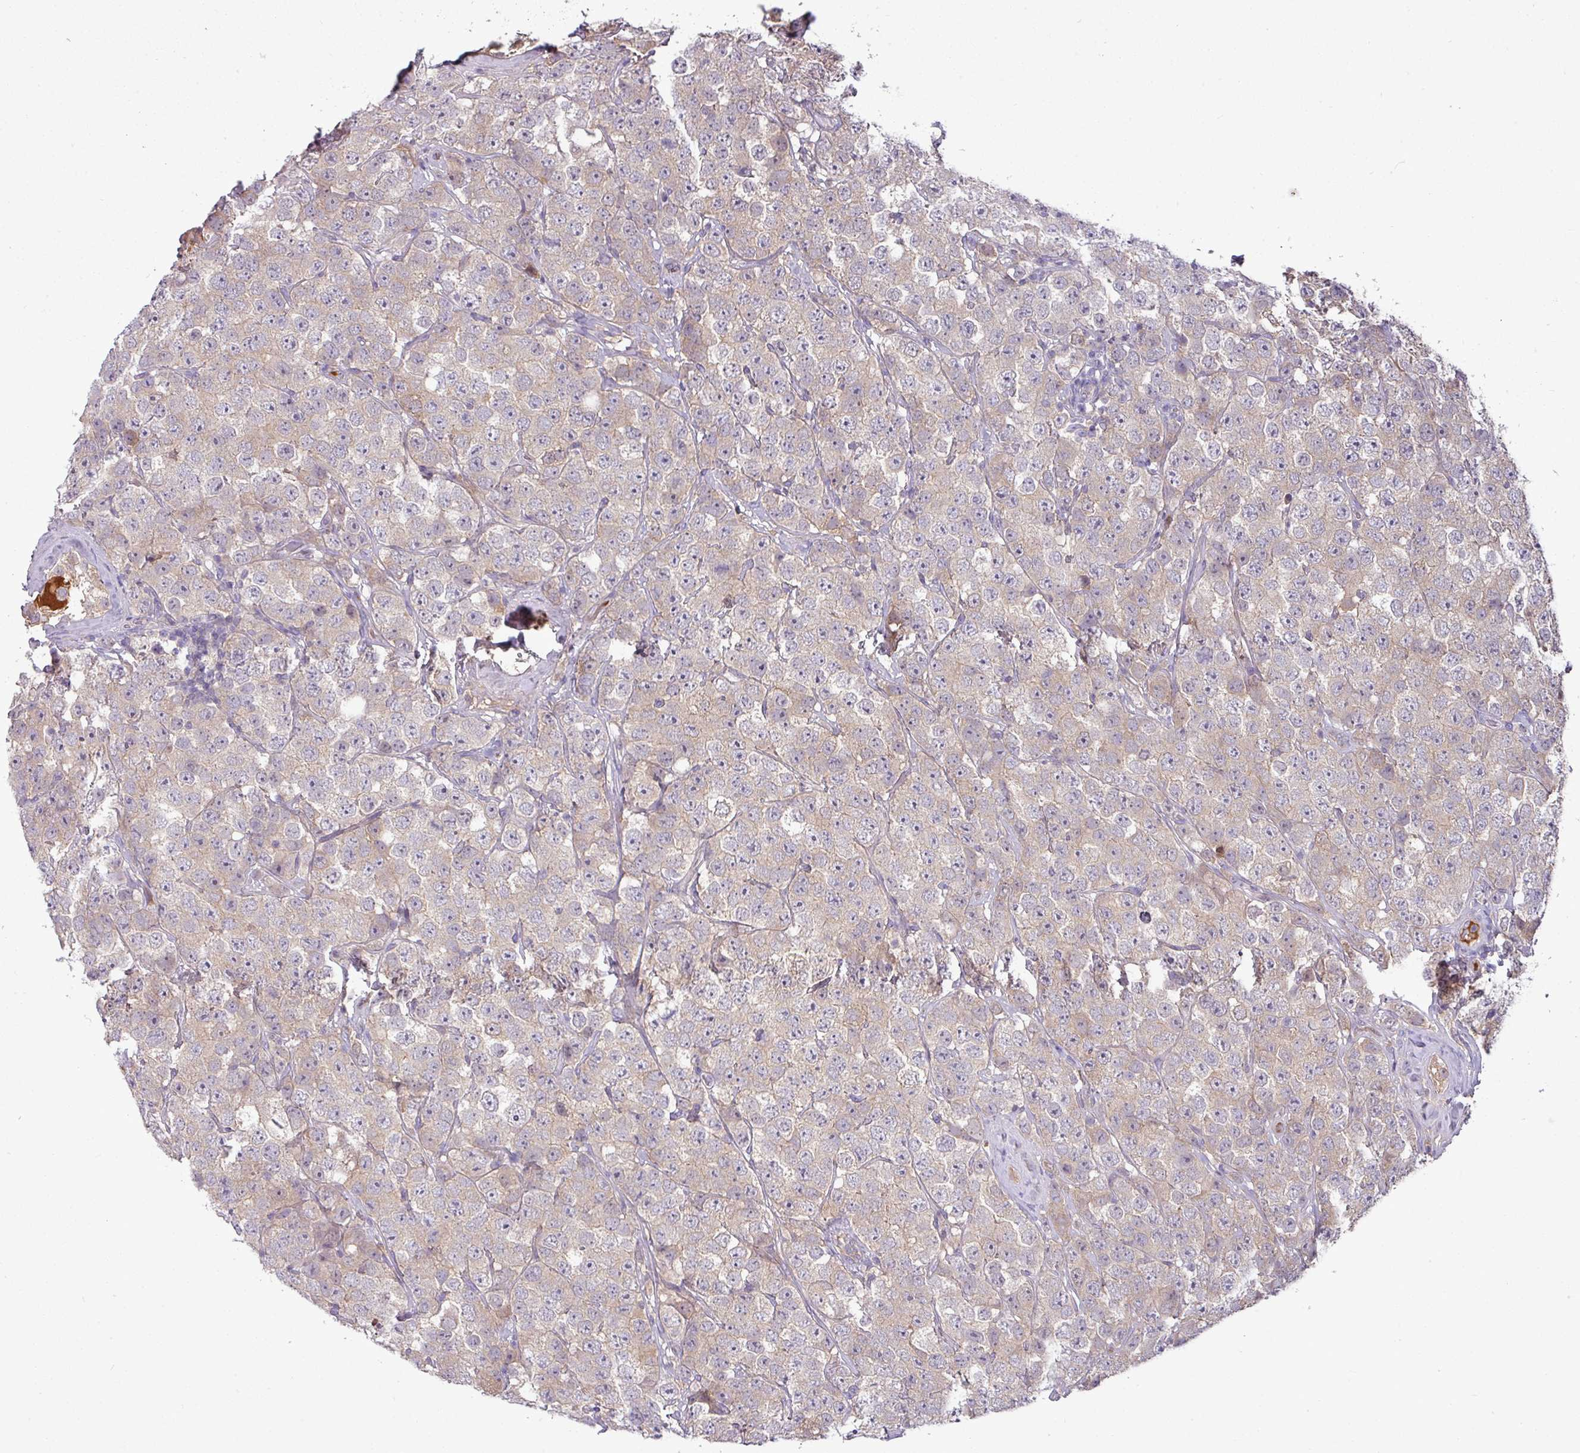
{"staining": {"intensity": "weak", "quantity": ">75%", "location": "cytoplasmic/membranous"}, "tissue": "testis cancer", "cell_type": "Tumor cells", "image_type": "cancer", "snomed": [{"axis": "morphology", "description": "Seminoma, NOS"}, {"axis": "topography", "description": "Testis"}], "caption": "A brown stain highlights weak cytoplasmic/membranous expression of a protein in seminoma (testis) tumor cells.", "gene": "APOM", "patient": {"sex": "male", "age": 28}}